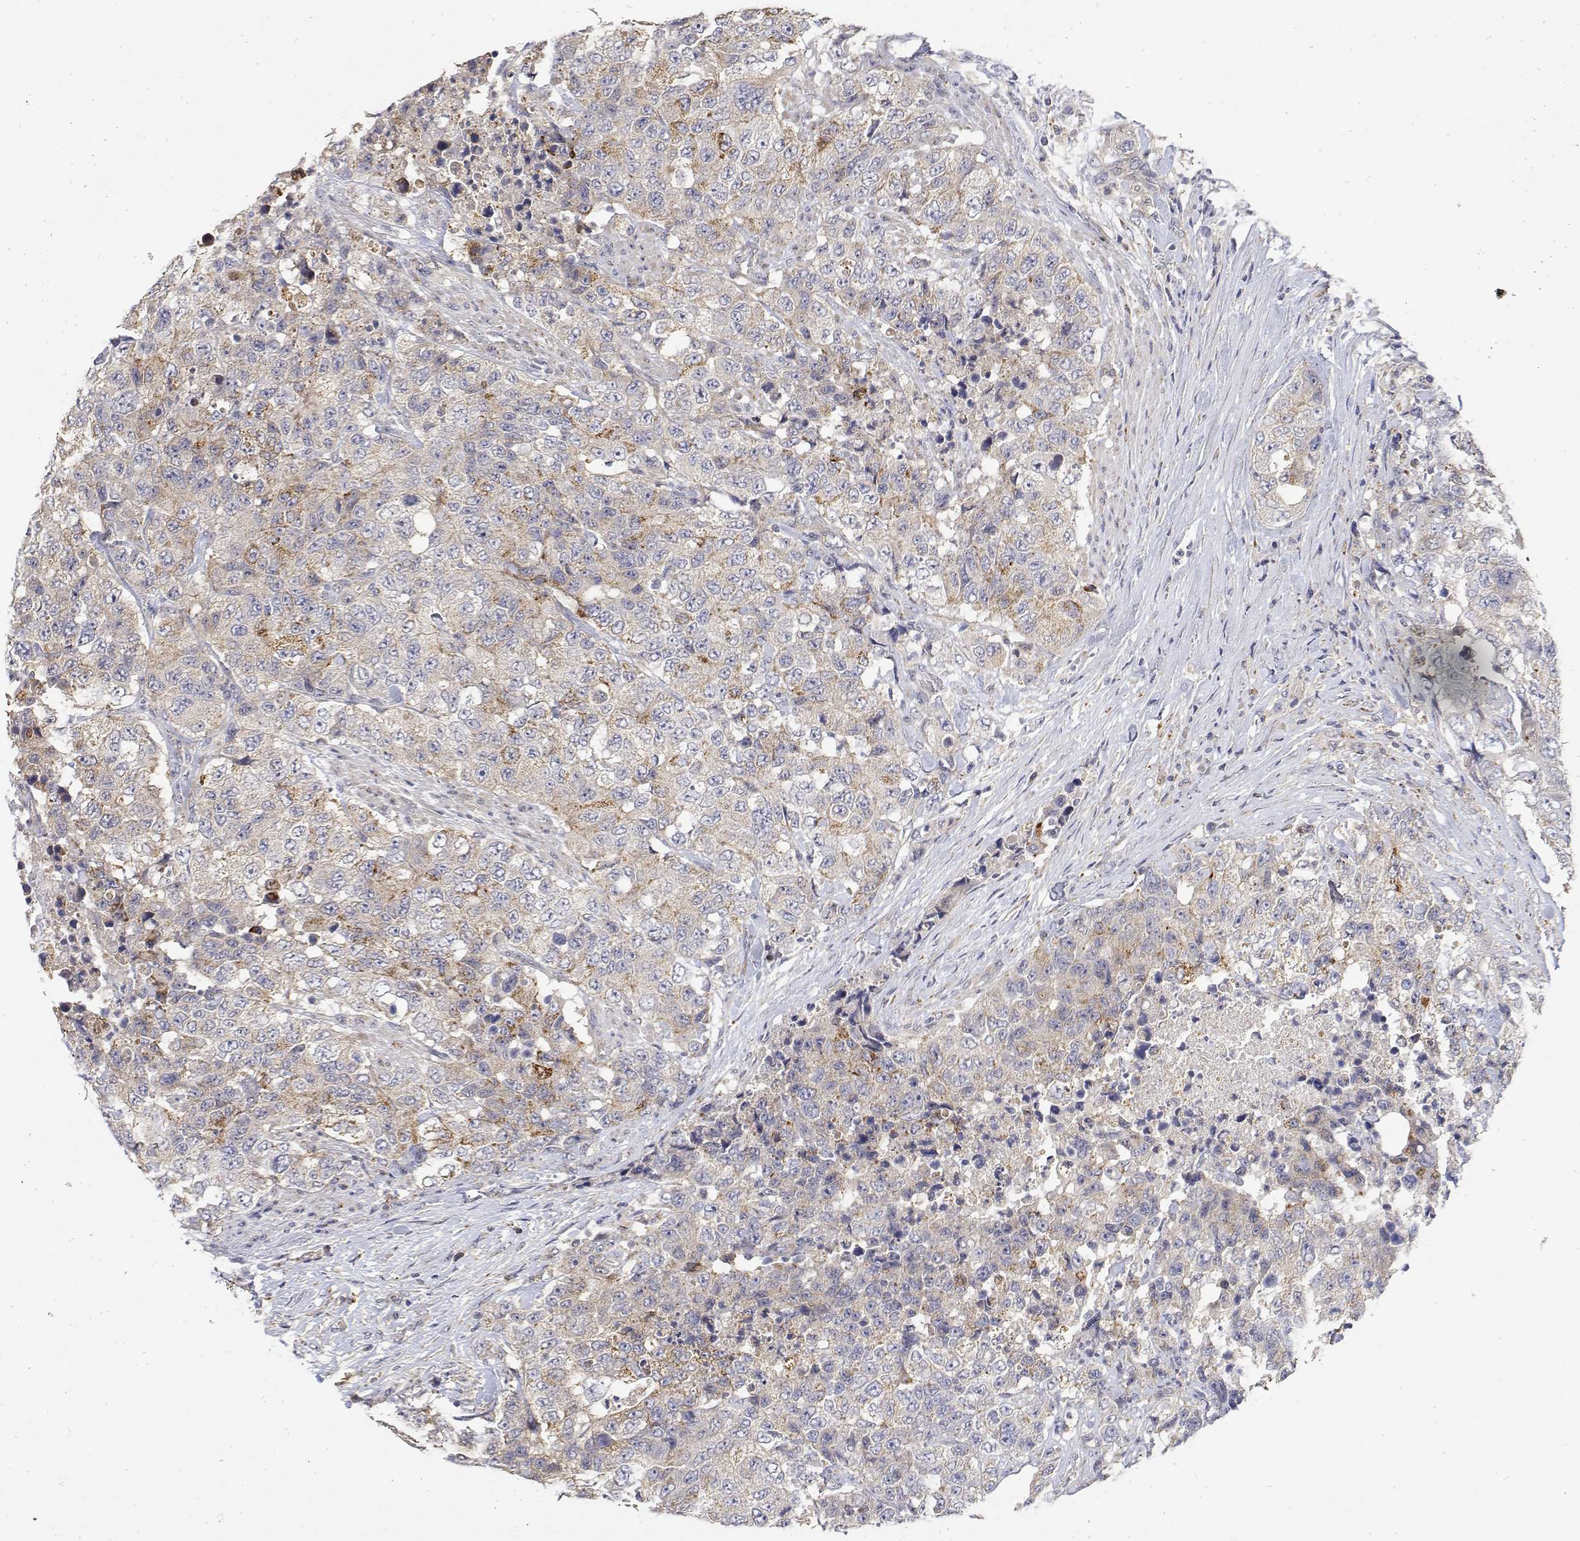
{"staining": {"intensity": "weak", "quantity": "<25%", "location": "cytoplasmic/membranous"}, "tissue": "urothelial cancer", "cell_type": "Tumor cells", "image_type": "cancer", "snomed": [{"axis": "morphology", "description": "Urothelial carcinoma, High grade"}, {"axis": "topography", "description": "Urinary bladder"}], "caption": "There is no significant positivity in tumor cells of urothelial cancer.", "gene": "LONRF3", "patient": {"sex": "female", "age": 78}}